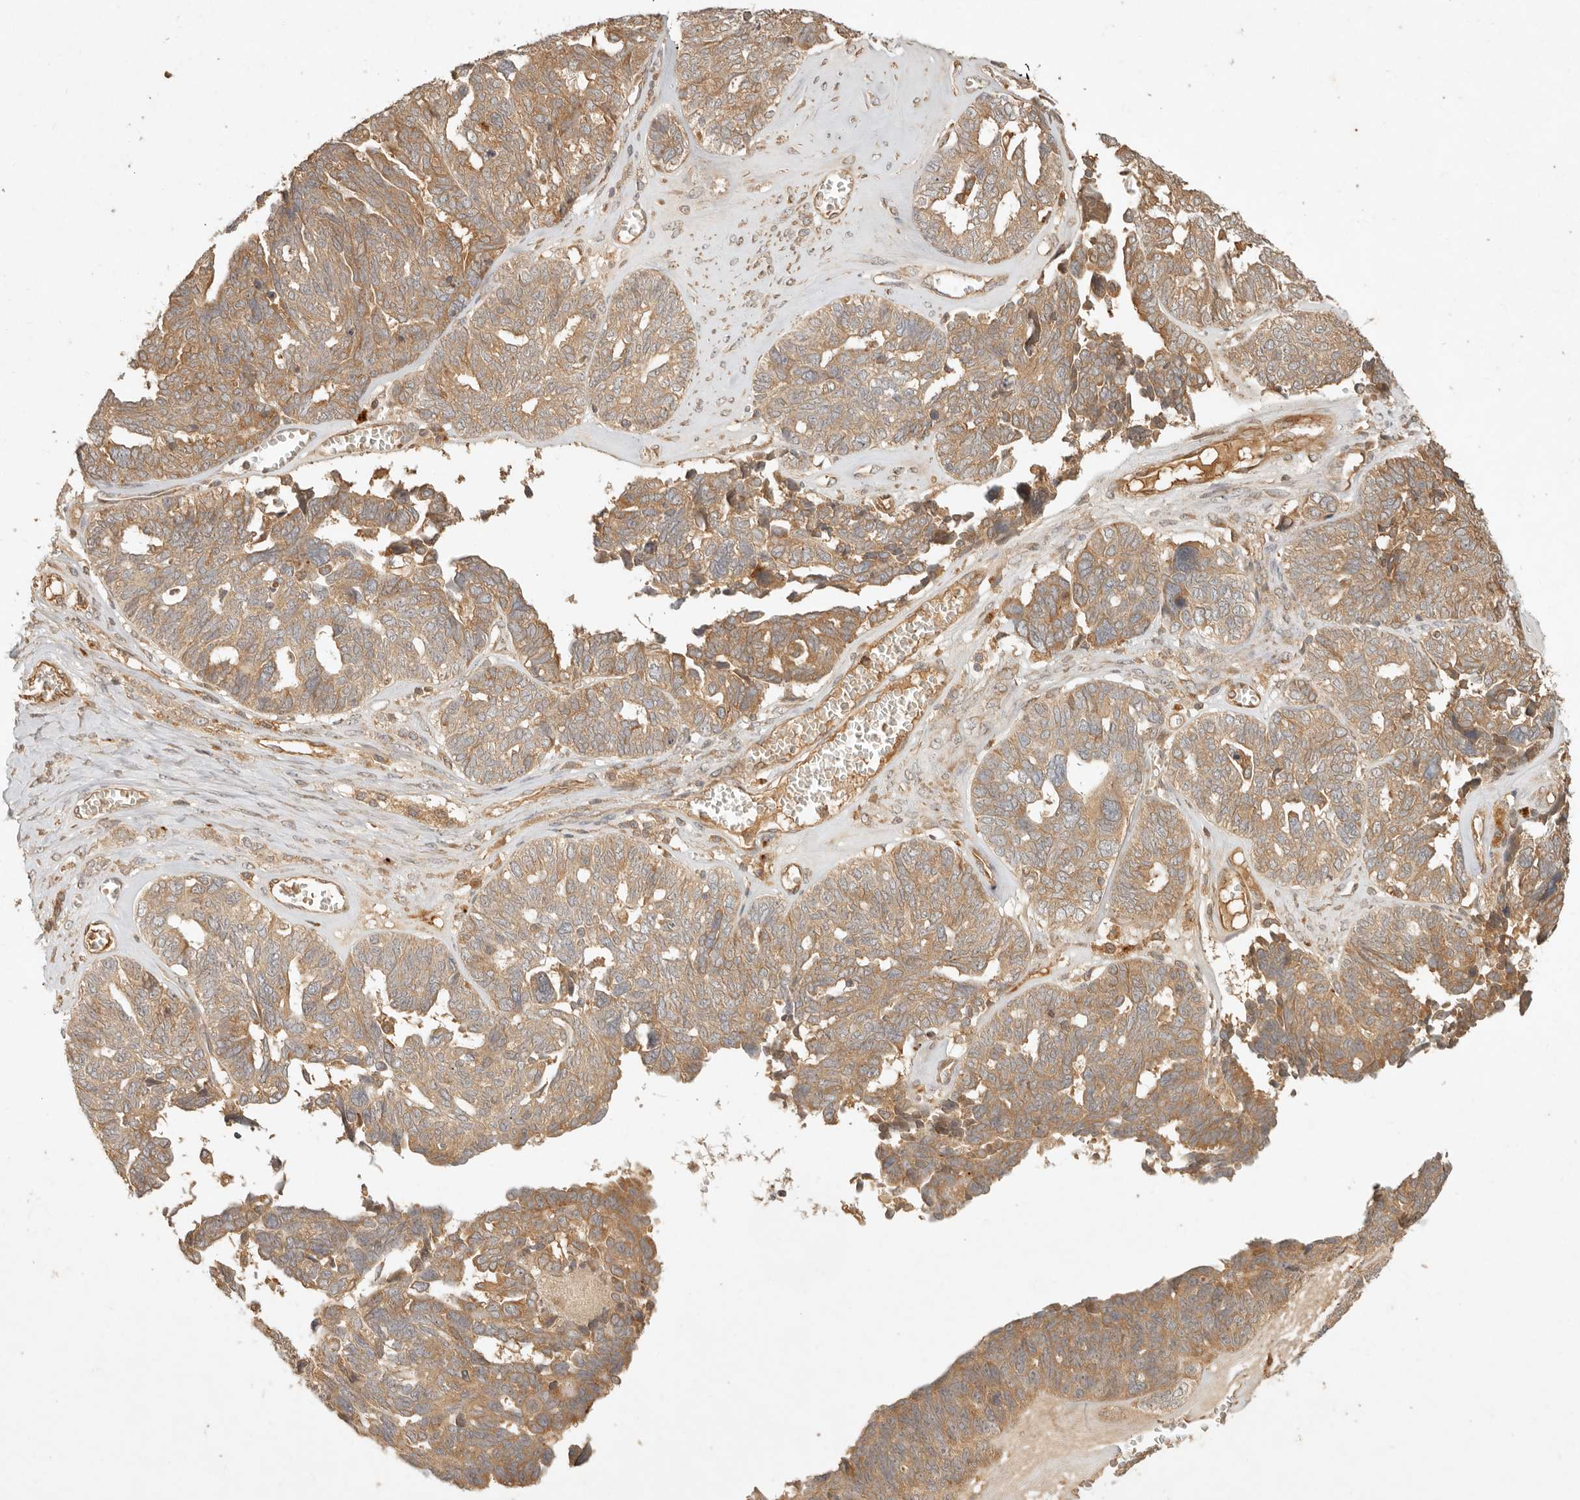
{"staining": {"intensity": "moderate", "quantity": ">75%", "location": "cytoplasmic/membranous"}, "tissue": "ovarian cancer", "cell_type": "Tumor cells", "image_type": "cancer", "snomed": [{"axis": "morphology", "description": "Cystadenocarcinoma, serous, NOS"}, {"axis": "topography", "description": "Ovary"}], "caption": "The immunohistochemical stain highlights moderate cytoplasmic/membranous expression in tumor cells of ovarian cancer (serous cystadenocarcinoma) tissue. (Stains: DAB in brown, nuclei in blue, Microscopy: brightfield microscopy at high magnification).", "gene": "ANKRD61", "patient": {"sex": "female", "age": 79}}